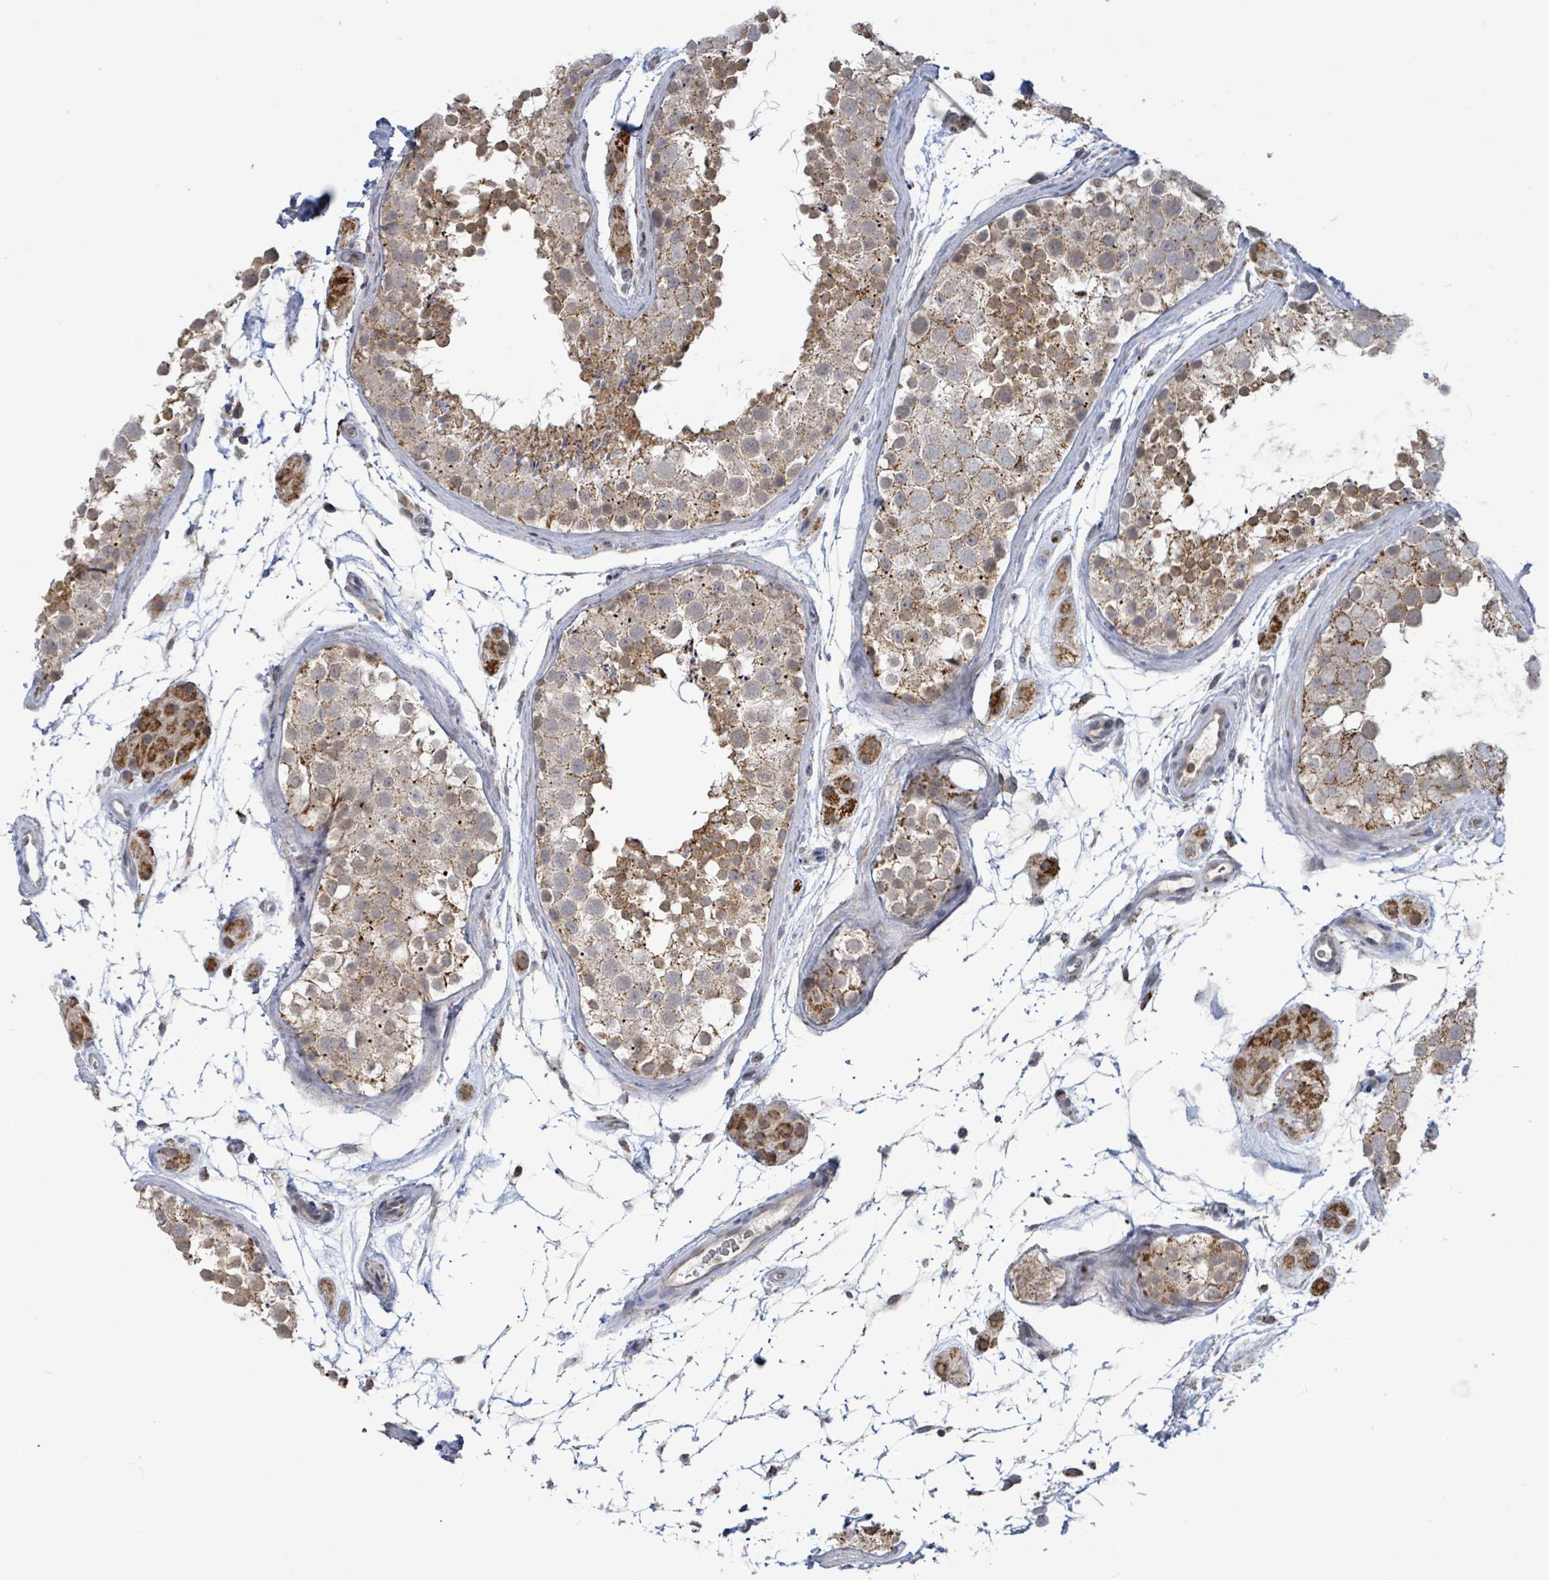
{"staining": {"intensity": "moderate", "quantity": ">75%", "location": "cytoplasmic/membranous"}, "tissue": "testis", "cell_type": "Cells in seminiferous ducts", "image_type": "normal", "snomed": [{"axis": "morphology", "description": "Normal tissue, NOS"}, {"axis": "topography", "description": "Testis"}], "caption": "Immunohistochemical staining of normal testis reveals moderate cytoplasmic/membranous protein staining in about >75% of cells in seminiferous ducts.", "gene": "COQ10B", "patient": {"sex": "male", "age": 41}}